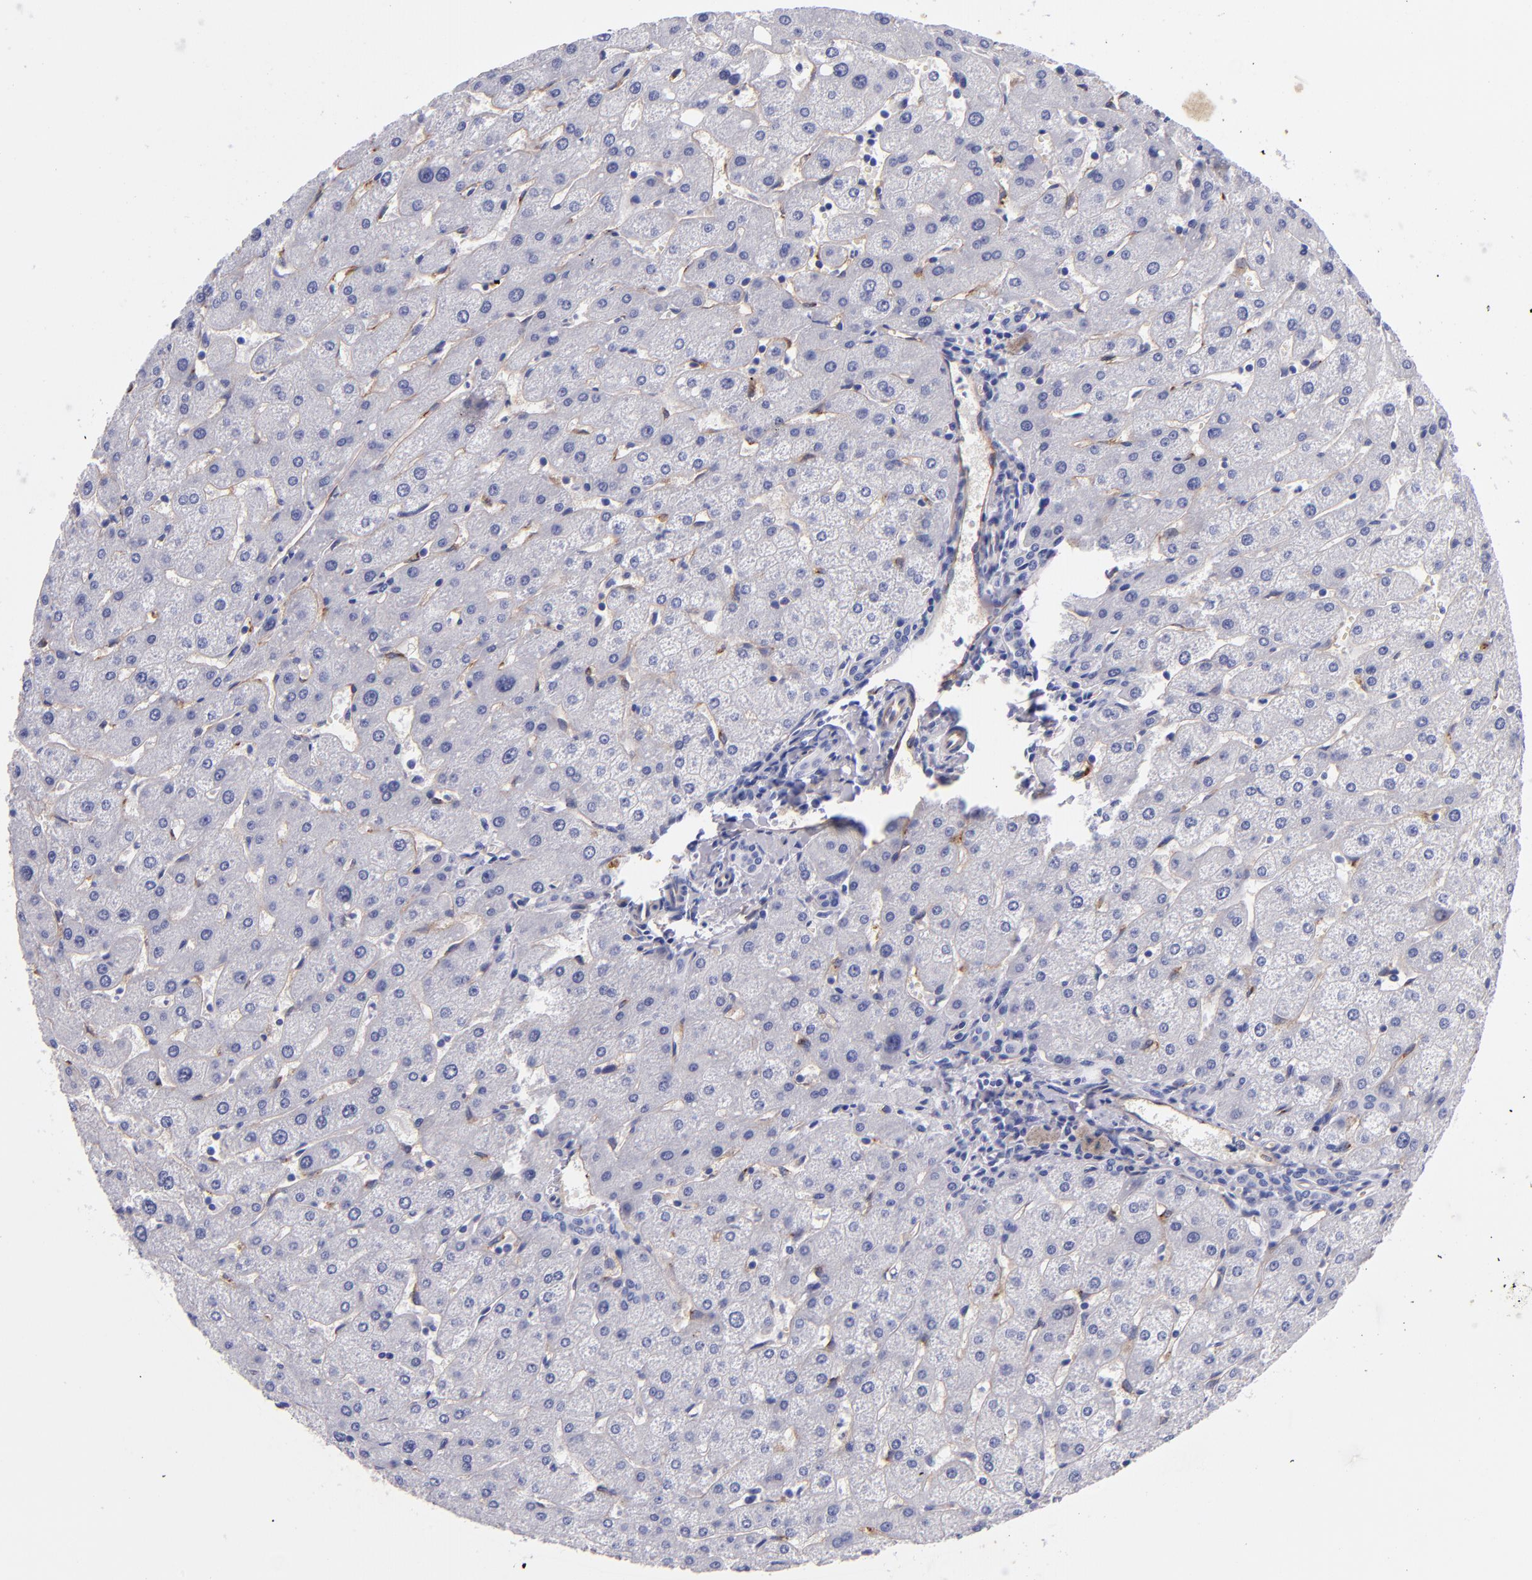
{"staining": {"intensity": "negative", "quantity": "none", "location": "none"}, "tissue": "liver", "cell_type": "Cholangiocytes", "image_type": "normal", "snomed": [{"axis": "morphology", "description": "Normal tissue, NOS"}, {"axis": "topography", "description": "Liver"}], "caption": "Immunohistochemical staining of unremarkable human liver displays no significant positivity in cholangiocytes. (Immunohistochemistry (ihc), brightfield microscopy, high magnification).", "gene": "NOS3", "patient": {"sex": "male", "age": 67}}